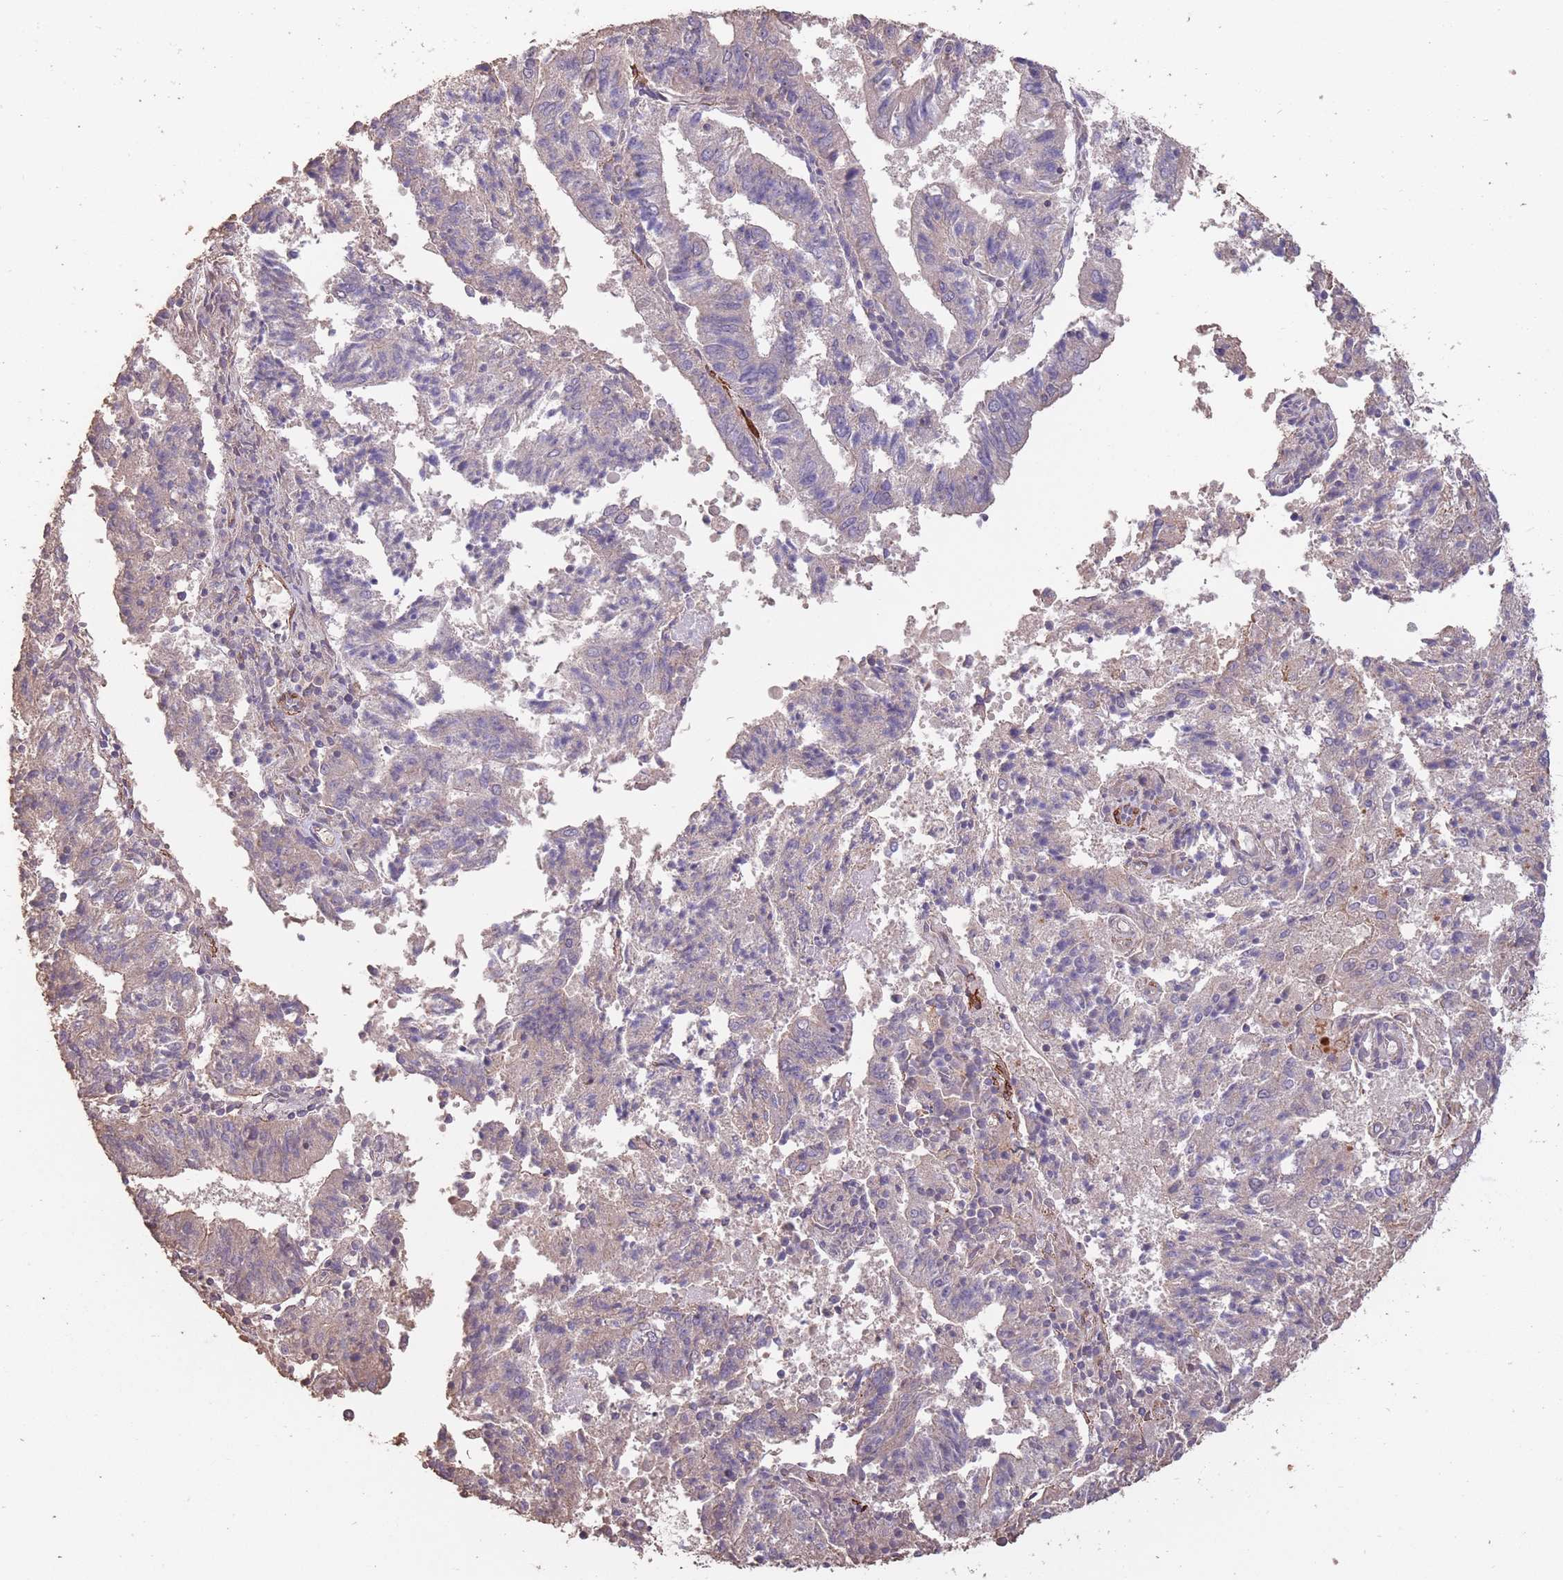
{"staining": {"intensity": "negative", "quantity": "none", "location": "none"}, "tissue": "endometrial cancer", "cell_type": "Tumor cells", "image_type": "cancer", "snomed": [{"axis": "morphology", "description": "Adenocarcinoma, NOS"}, {"axis": "topography", "description": "Endometrium"}], "caption": "This image is of endometrial cancer stained with IHC to label a protein in brown with the nuclei are counter-stained blue. There is no positivity in tumor cells.", "gene": "NLRC4", "patient": {"sex": "female", "age": 82}}